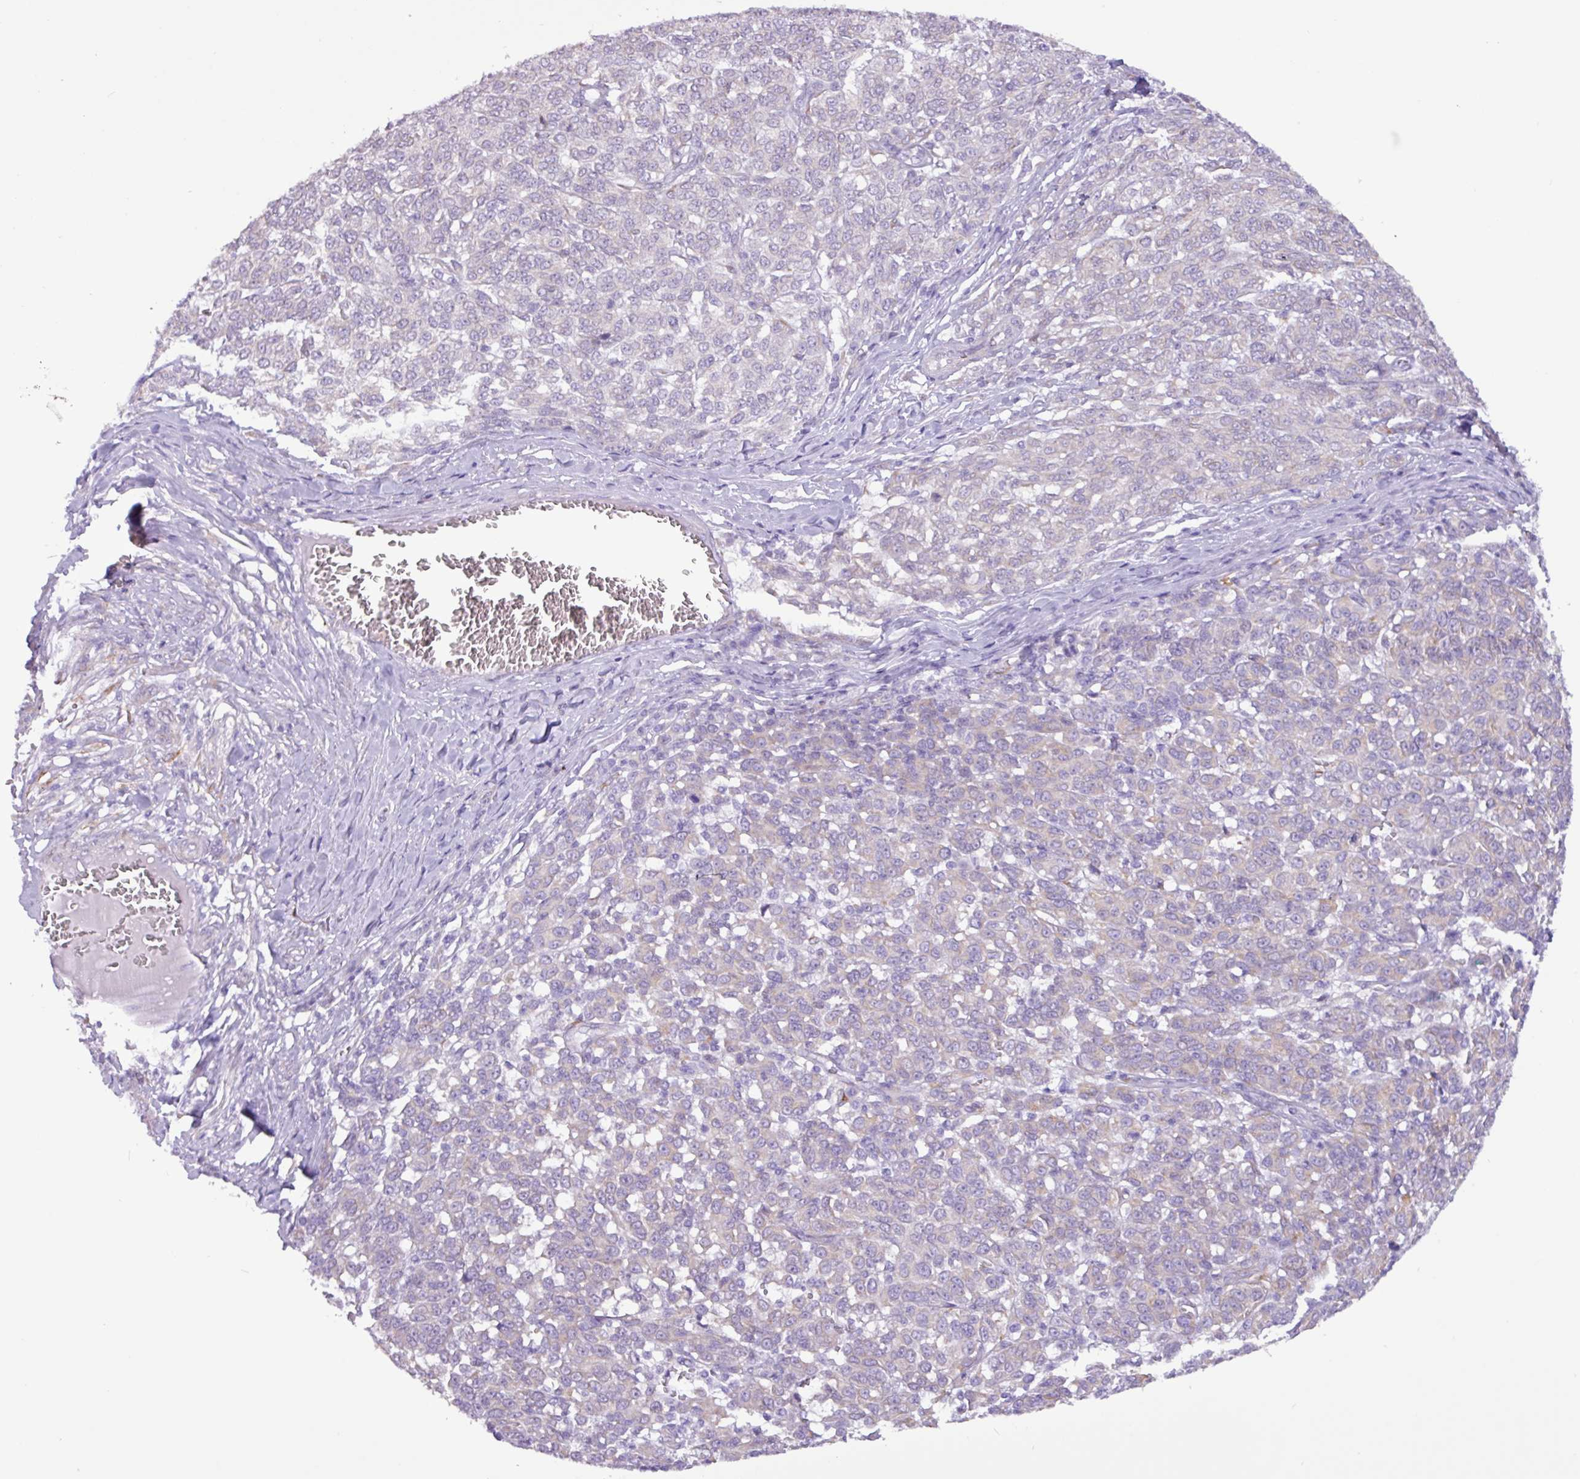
{"staining": {"intensity": "weak", "quantity": "<25%", "location": "cytoplasmic/membranous"}, "tissue": "melanoma", "cell_type": "Tumor cells", "image_type": "cancer", "snomed": [{"axis": "morphology", "description": "Malignant melanoma, NOS"}, {"axis": "topography", "description": "Skin"}], "caption": "IHC photomicrograph of neoplastic tissue: melanoma stained with DAB (3,3'-diaminobenzidine) demonstrates no significant protein positivity in tumor cells.", "gene": "SLC38A1", "patient": {"sex": "male", "age": 49}}